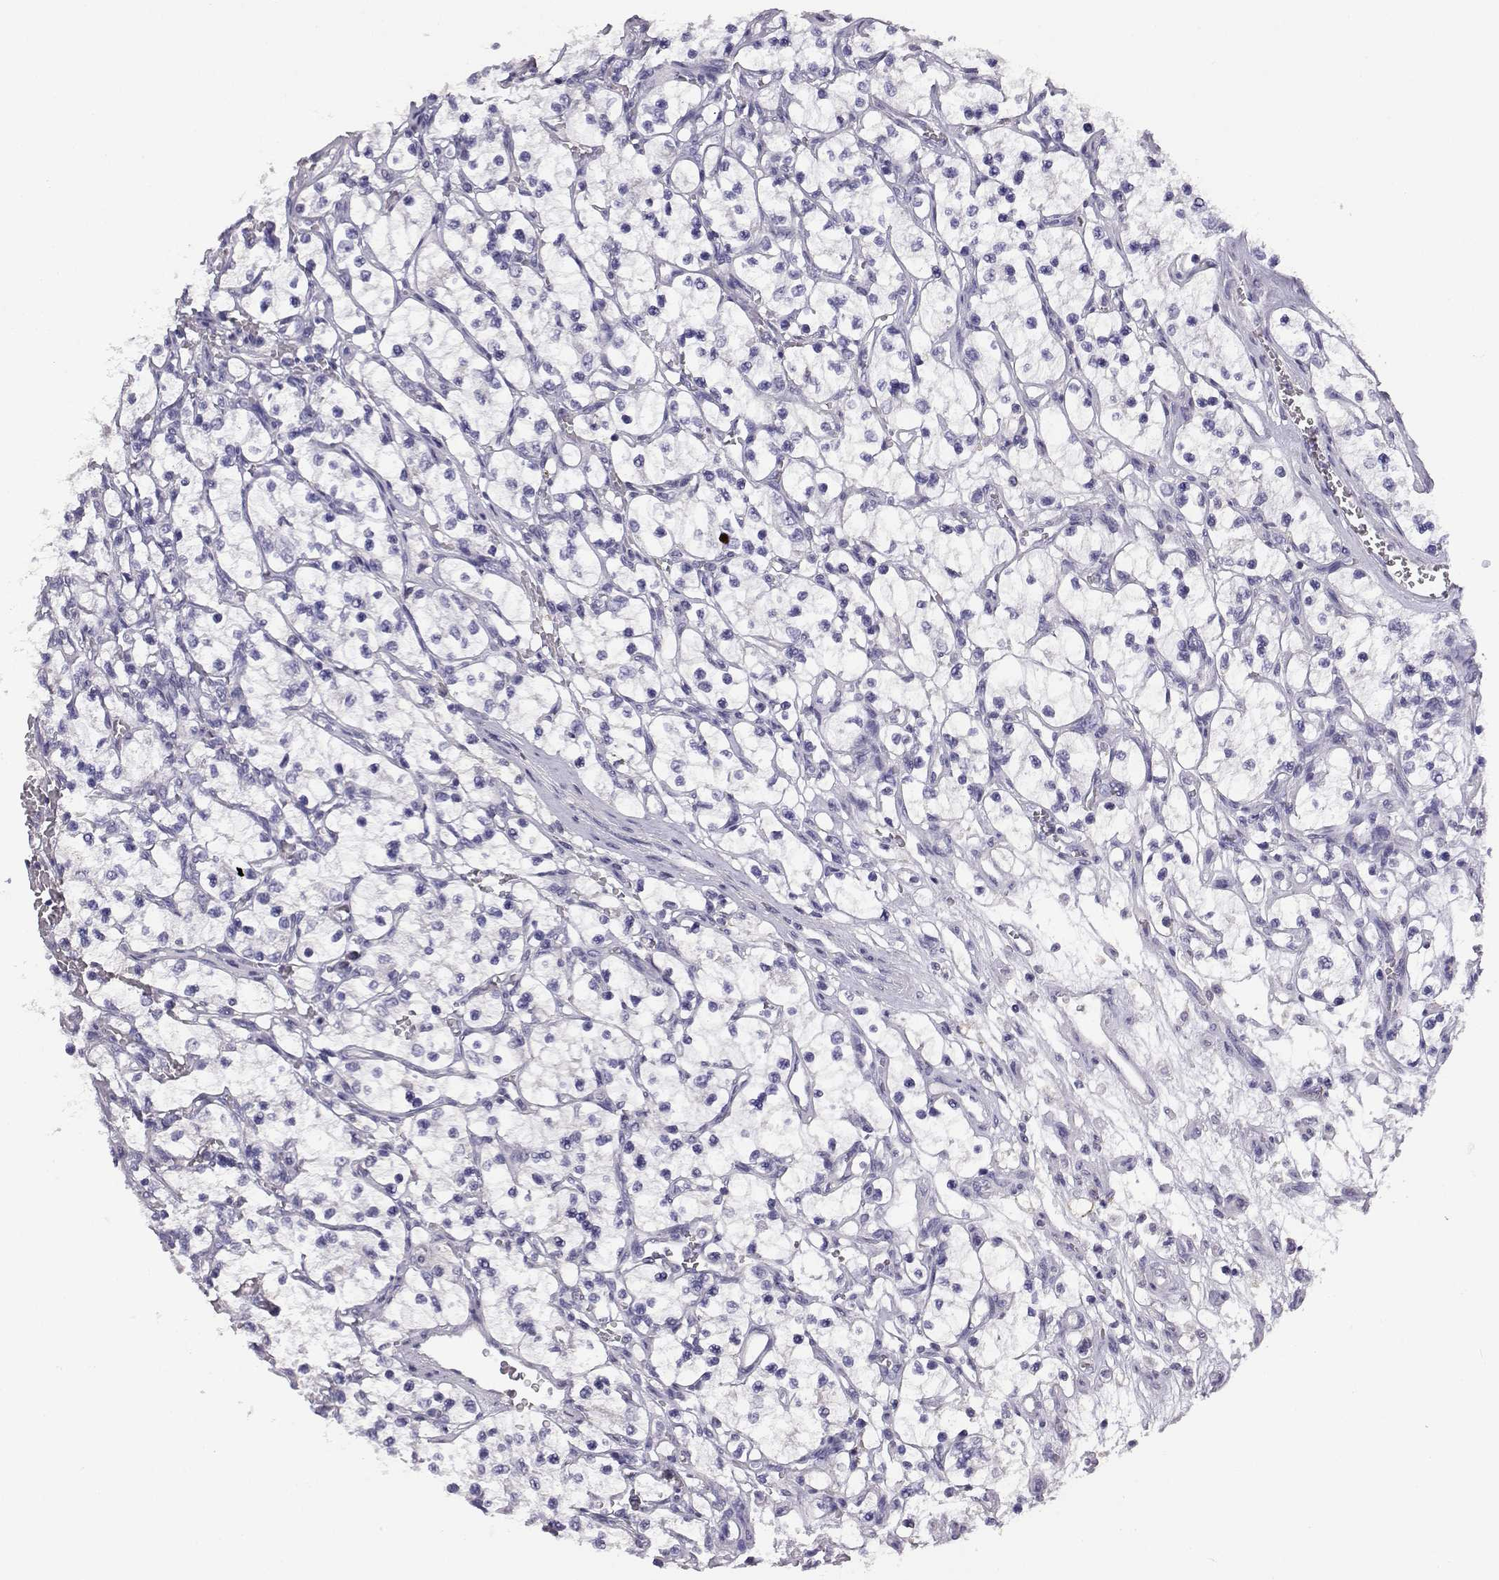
{"staining": {"intensity": "negative", "quantity": "none", "location": "none"}, "tissue": "renal cancer", "cell_type": "Tumor cells", "image_type": "cancer", "snomed": [{"axis": "morphology", "description": "Adenocarcinoma, NOS"}, {"axis": "topography", "description": "Kidney"}], "caption": "Immunohistochemistry (IHC) of renal cancer (adenocarcinoma) exhibits no staining in tumor cells.", "gene": "AKR1B1", "patient": {"sex": "female", "age": 69}}